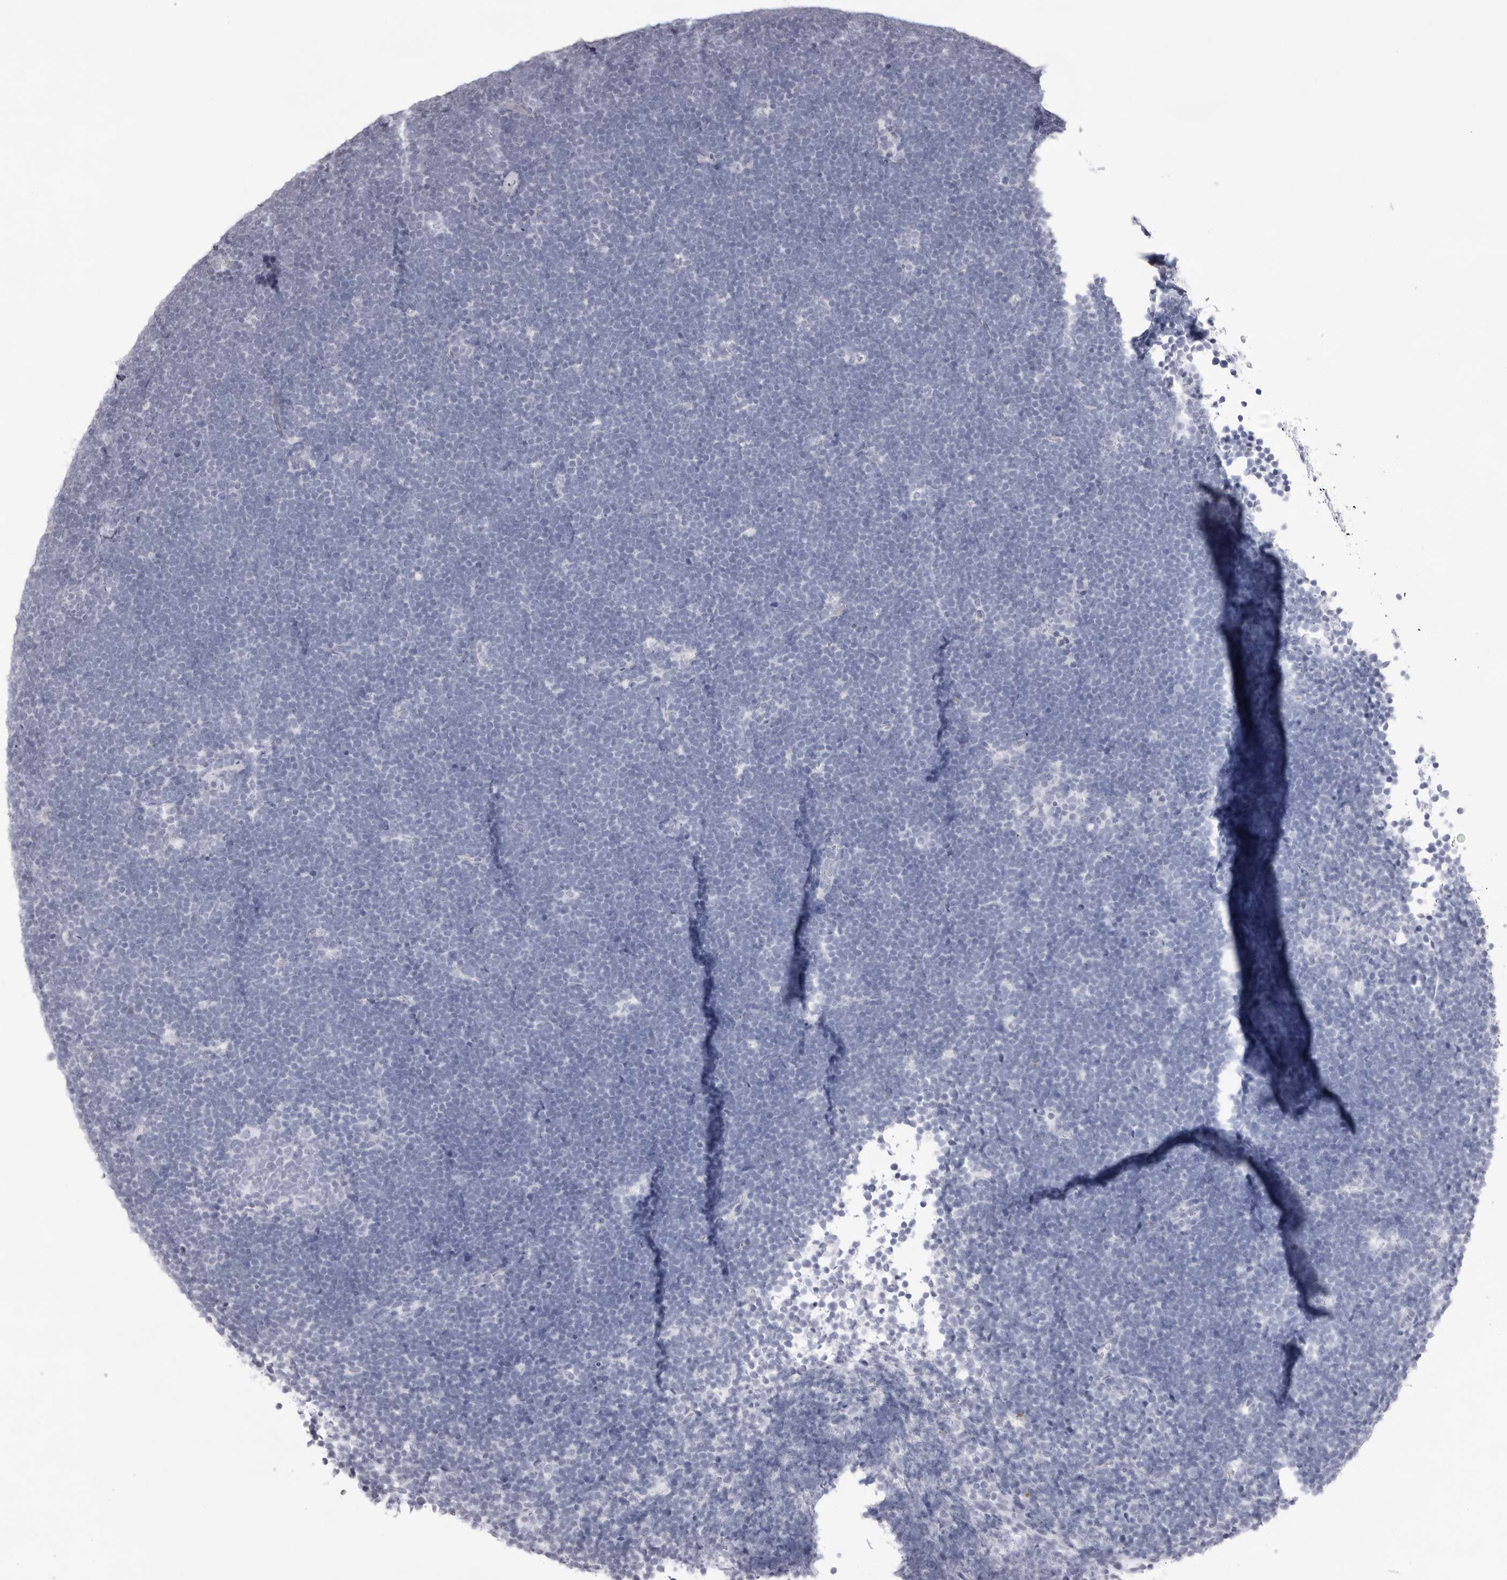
{"staining": {"intensity": "negative", "quantity": "none", "location": "none"}, "tissue": "lymphoma", "cell_type": "Tumor cells", "image_type": "cancer", "snomed": [{"axis": "morphology", "description": "Malignant lymphoma, non-Hodgkin's type, High grade"}, {"axis": "topography", "description": "Lymph node"}], "caption": "Protein analysis of lymphoma reveals no significant staining in tumor cells.", "gene": "TMOD4", "patient": {"sex": "male", "age": 13}}